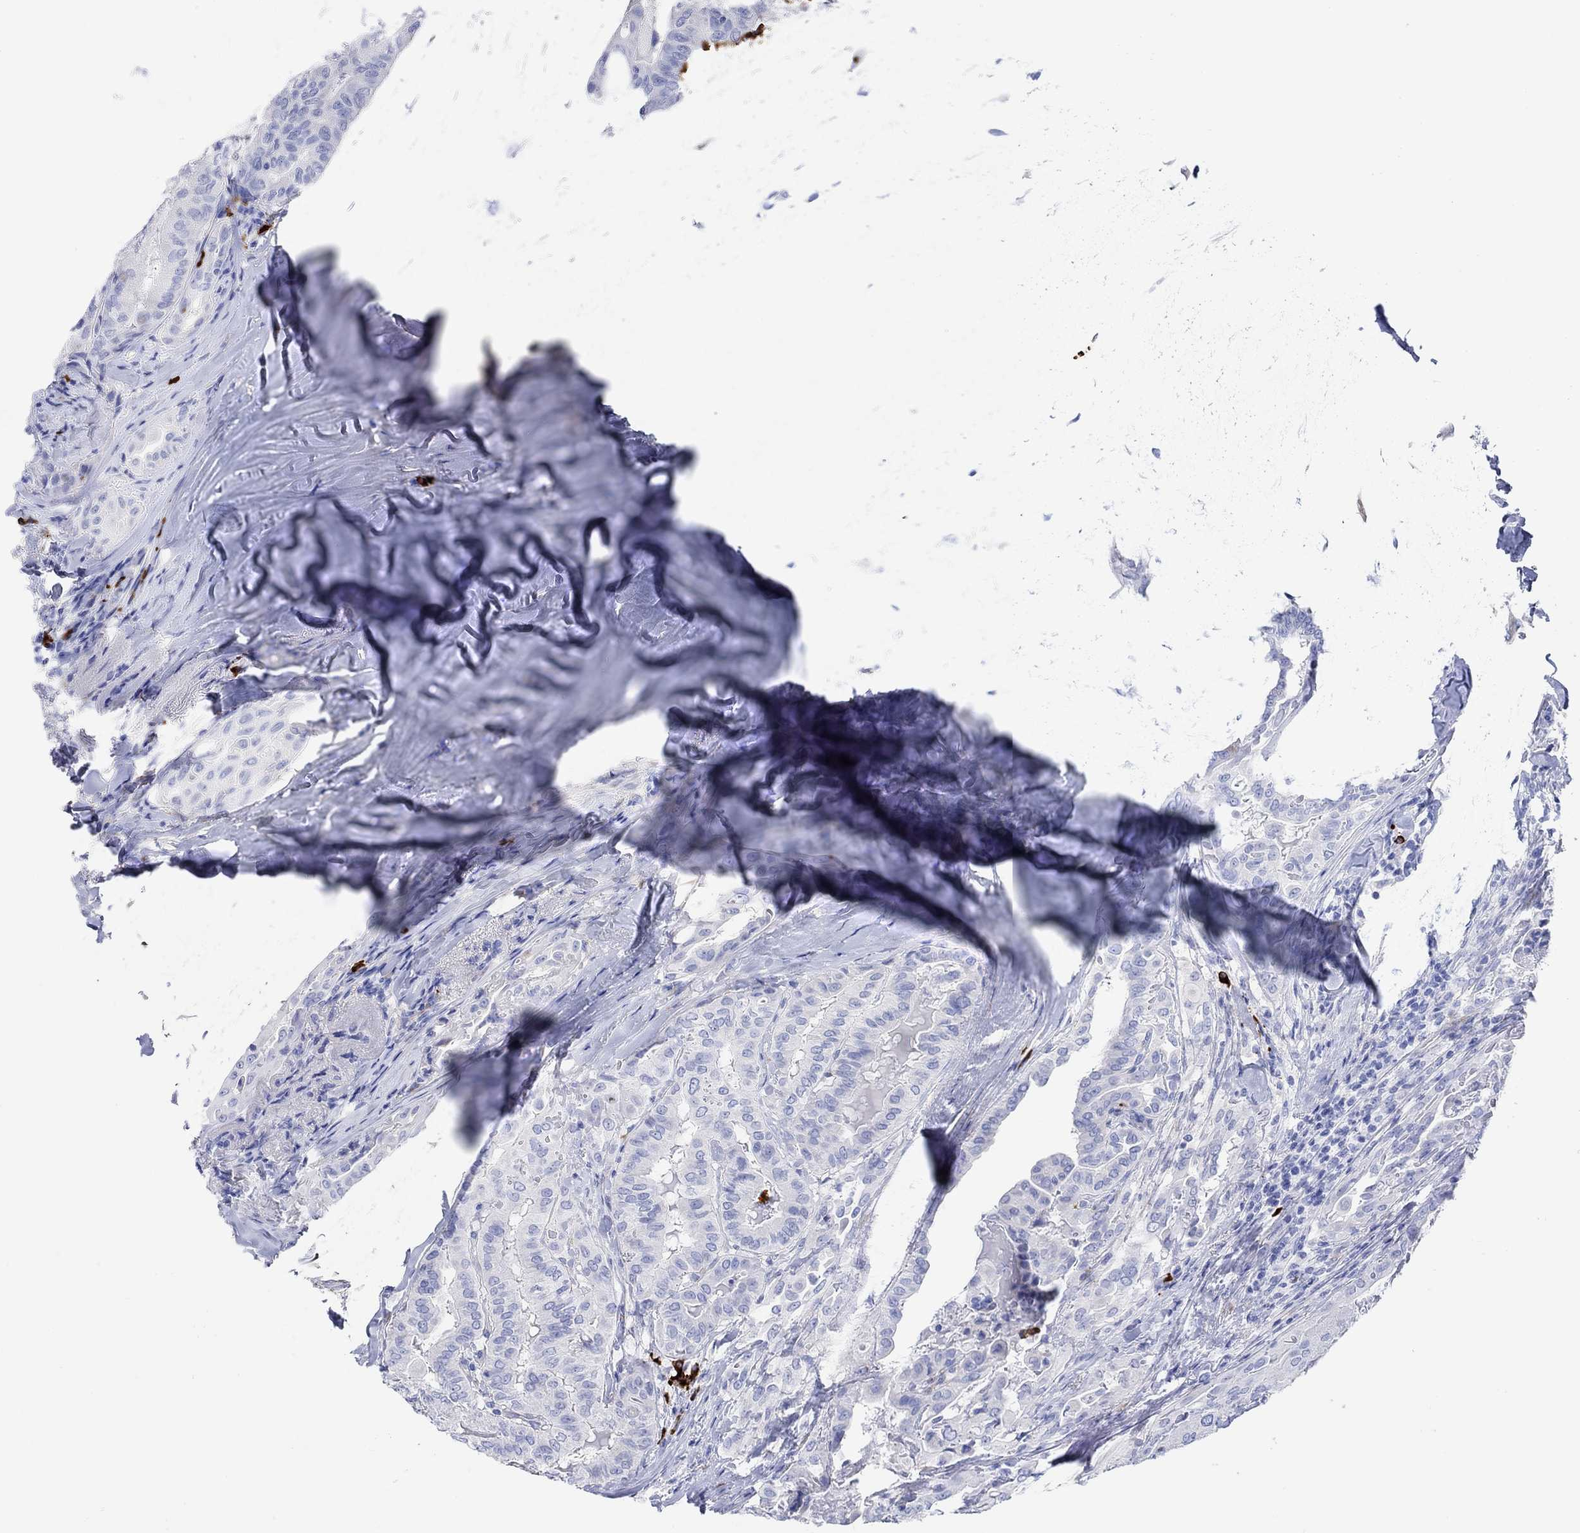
{"staining": {"intensity": "negative", "quantity": "none", "location": "none"}, "tissue": "thyroid cancer", "cell_type": "Tumor cells", "image_type": "cancer", "snomed": [{"axis": "morphology", "description": "Papillary adenocarcinoma, NOS"}, {"axis": "topography", "description": "Thyroid gland"}], "caption": "Papillary adenocarcinoma (thyroid) was stained to show a protein in brown. There is no significant positivity in tumor cells. (Stains: DAB immunohistochemistry (IHC) with hematoxylin counter stain, Microscopy: brightfield microscopy at high magnification).", "gene": "P2RY6", "patient": {"sex": "female", "age": 68}}